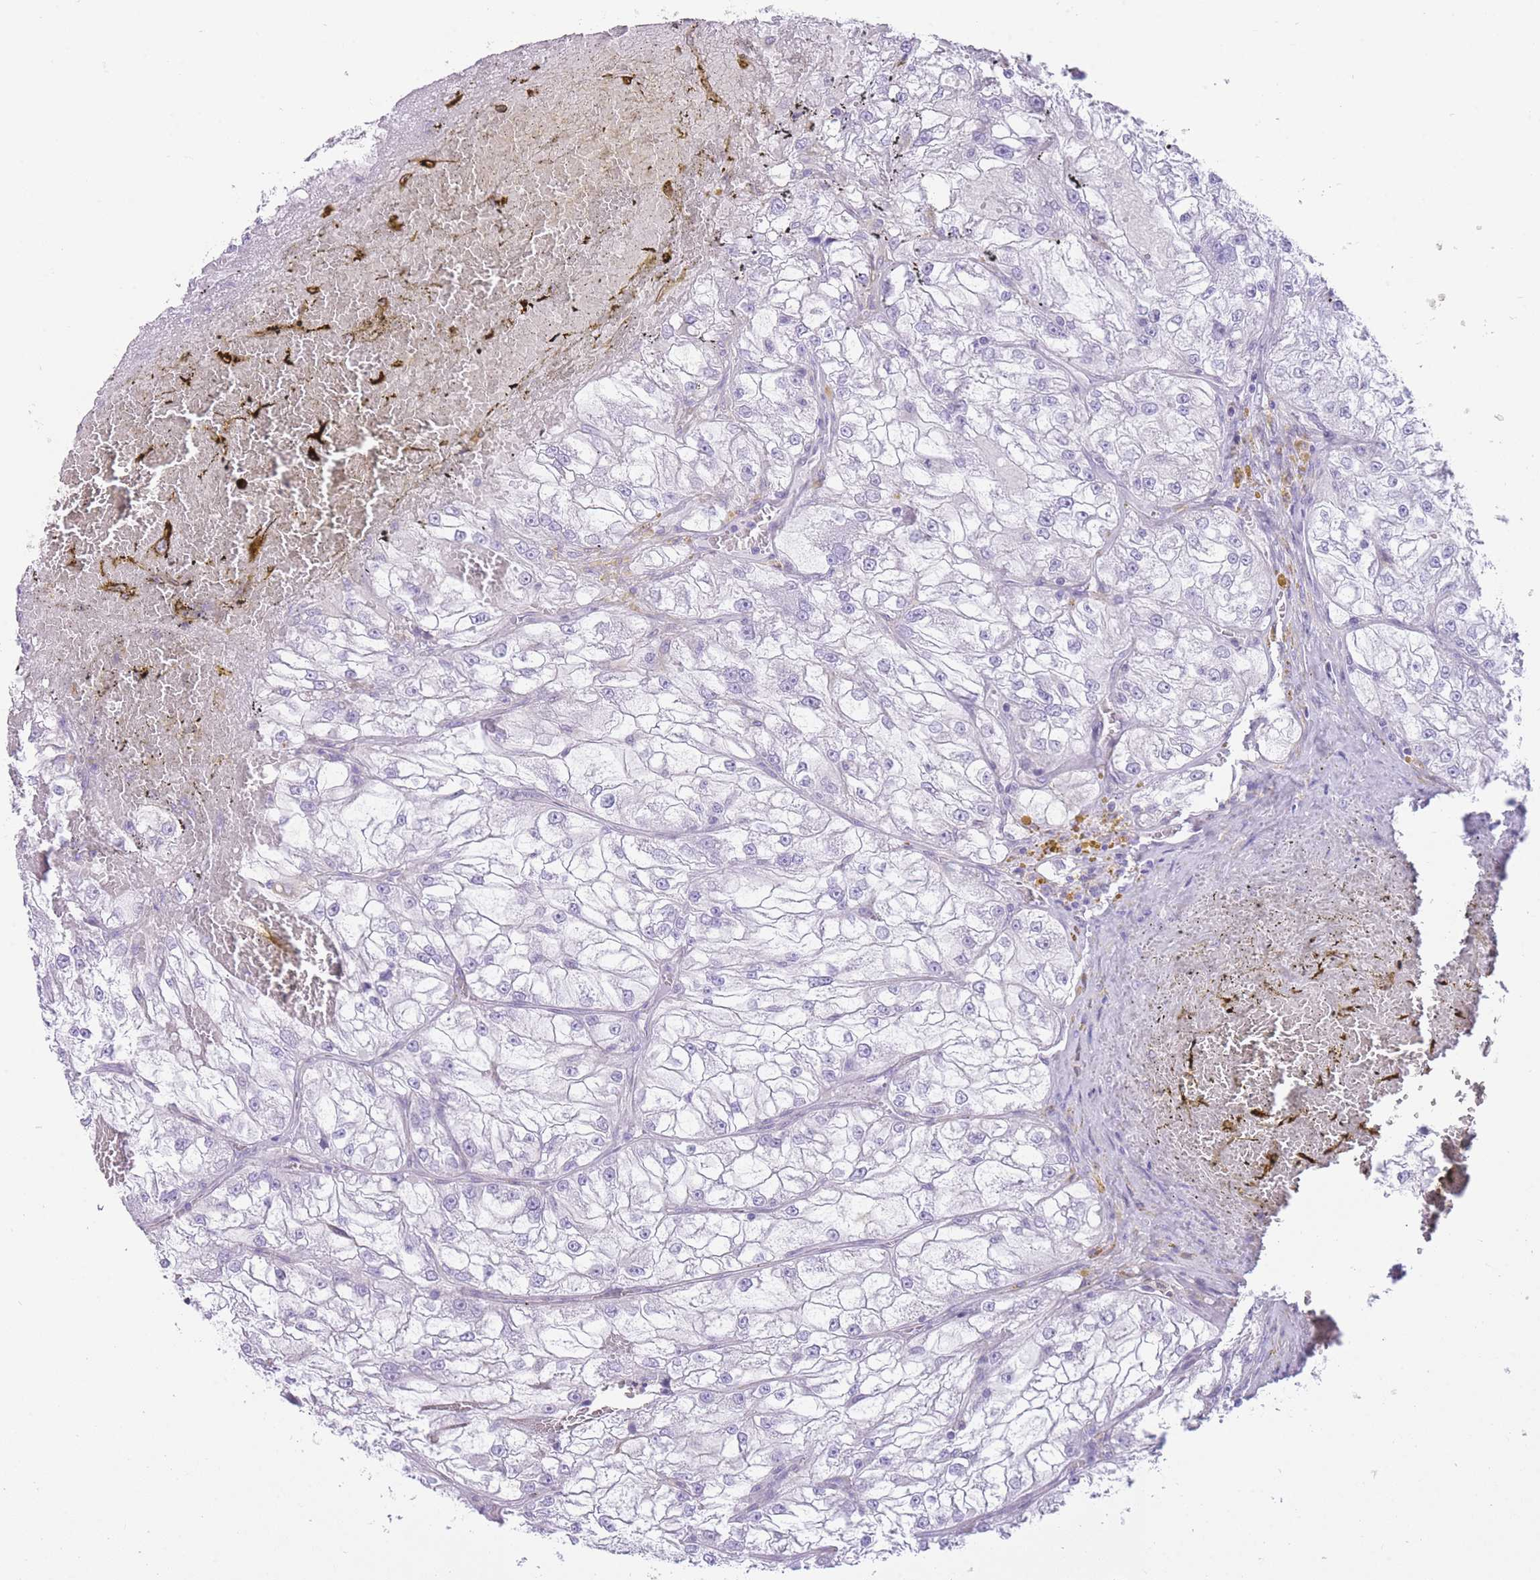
{"staining": {"intensity": "negative", "quantity": "none", "location": "none"}, "tissue": "renal cancer", "cell_type": "Tumor cells", "image_type": "cancer", "snomed": [{"axis": "morphology", "description": "Adenocarcinoma, NOS"}, {"axis": "topography", "description": "Kidney"}], "caption": "Renal cancer (adenocarcinoma) was stained to show a protein in brown. There is no significant staining in tumor cells. (Stains: DAB (3,3'-diaminobenzidine) immunohistochemistry (IHC) with hematoxylin counter stain, Microscopy: brightfield microscopy at high magnification).", "gene": "OR11H12", "patient": {"sex": "female", "age": 72}}